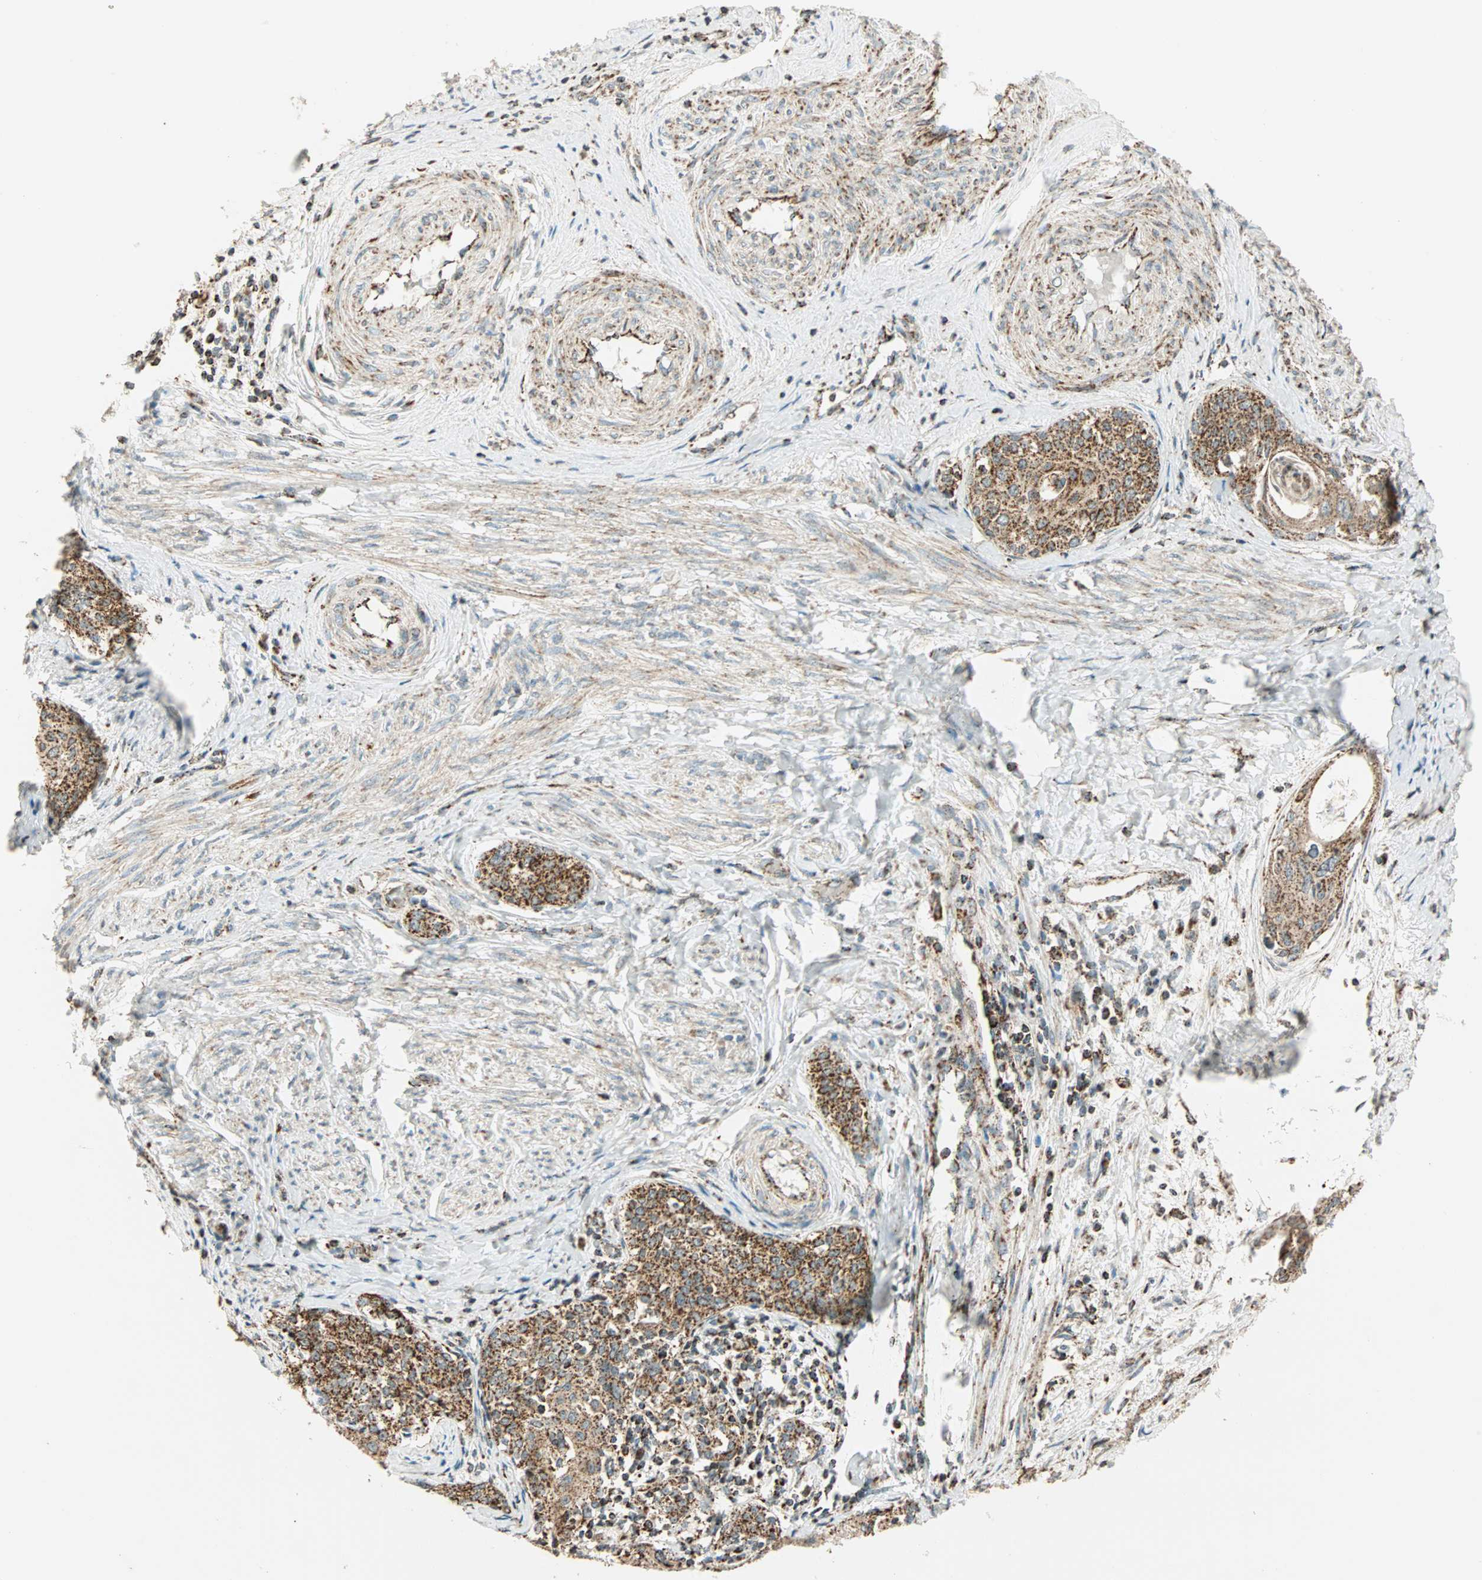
{"staining": {"intensity": "moderate", "quantity": ">75%", "location": "cytoplasmic/membranous"}, "tissue": "cervical cancer", "cell_type": "Tumor cells", "image_type": "cancer", "snomed": [{"axis": "morphology", "description": "Squamous cell carcinoma, NOS"}, {"axis": "morphology", "description": "Adenocarcinoma, NOS"}, {"axis": "topography", "description": "Cervix"}], "caption": "Tumor cells display medium levels of moderate cytoplasmic/membranous positivity in about >75% of cells in cervical adenocarcinoma. The staining was performed using DAB (3,3'-diaminobenzidine) to visualize the protein expression in brown, while the nuclei were stained in blue with hematoxylin (Magnification: 20x).", "gene": "SPRY4", "patient": {"sex": "female", "age": 52}}